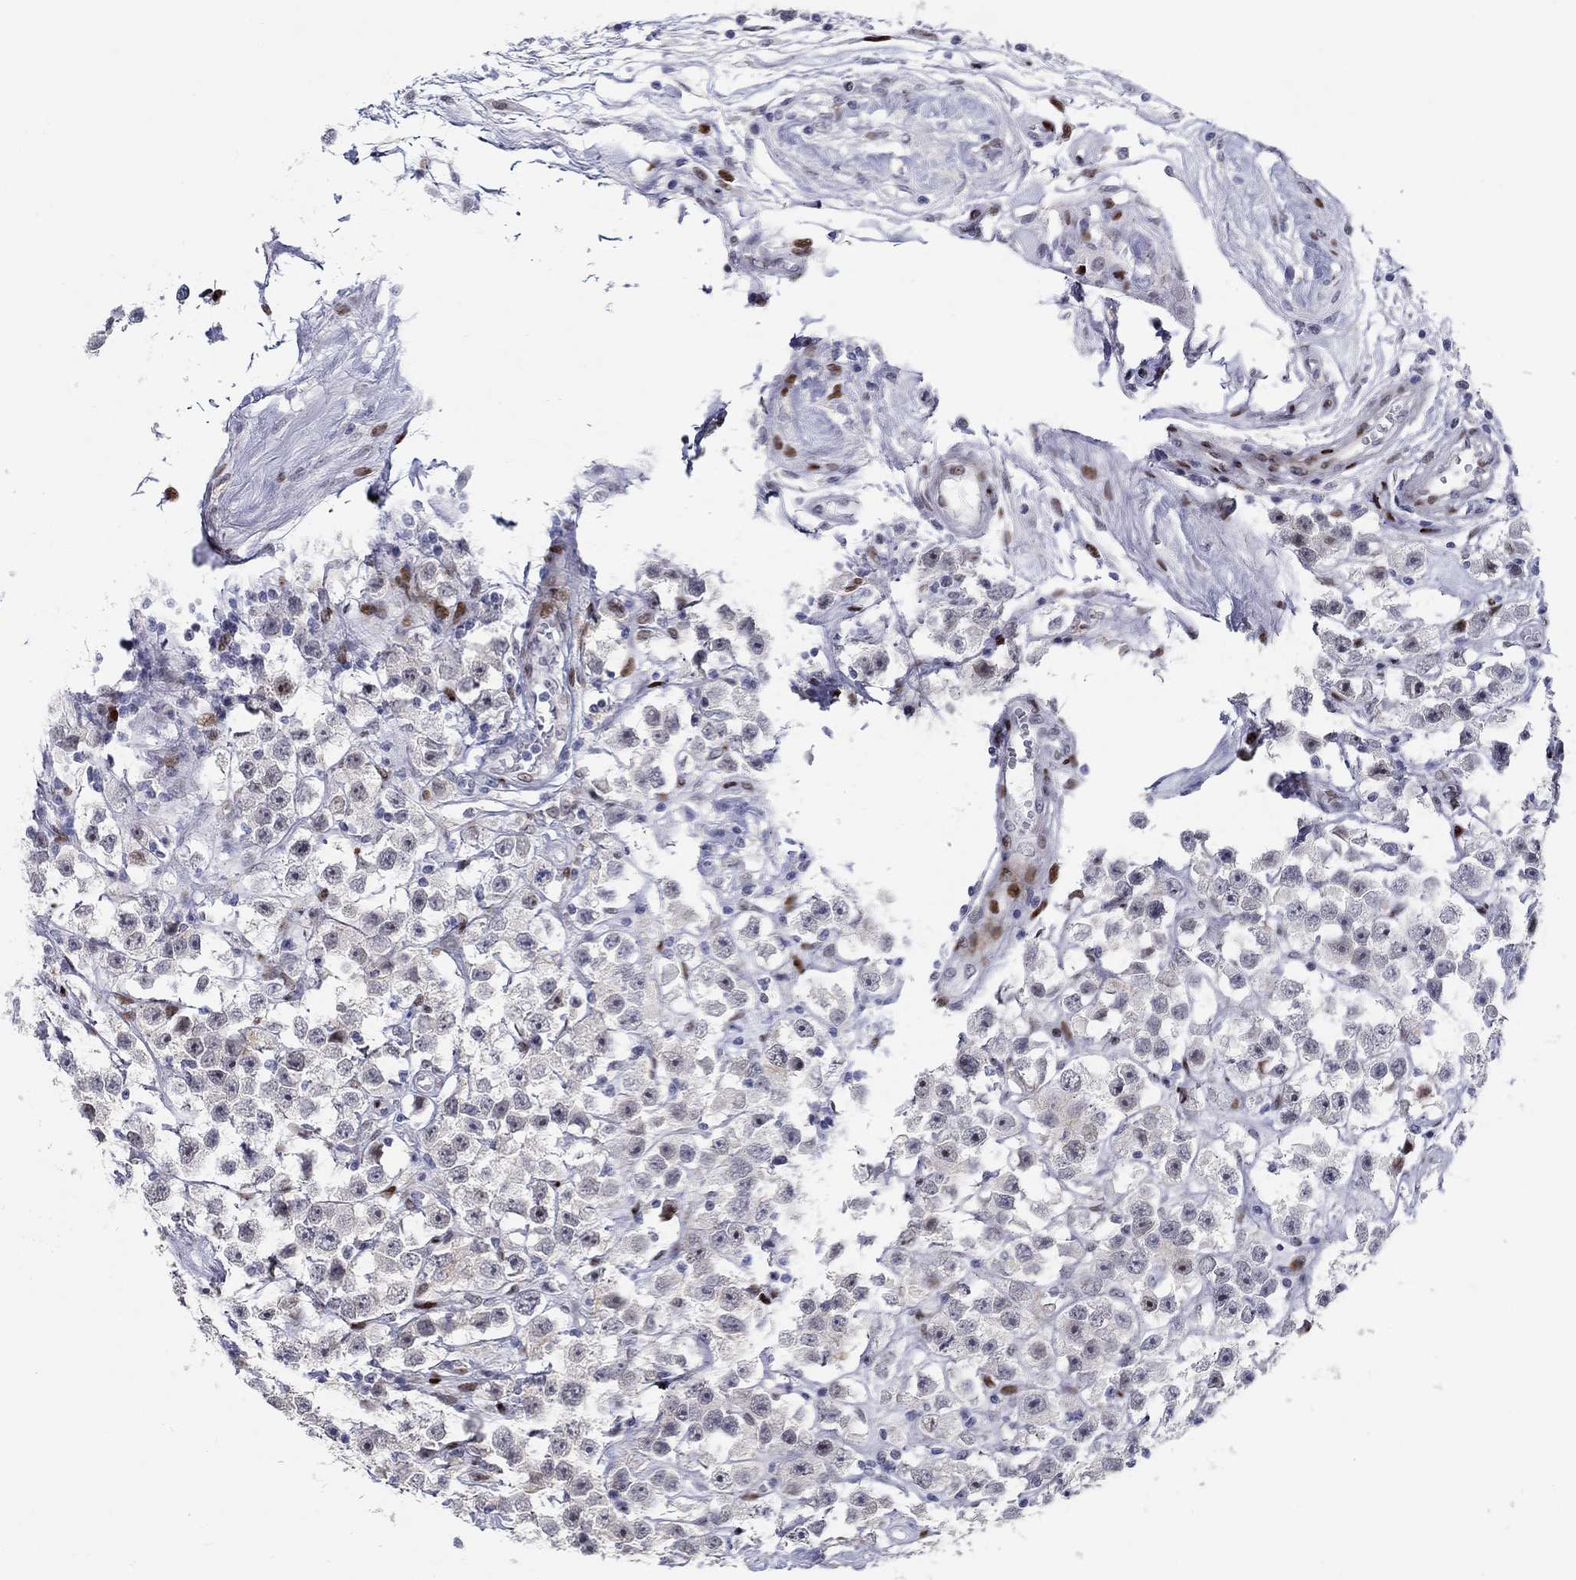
{"staining": {"intensity": "moderate", "quantity": "<25%", "location": "nuclear"}, "tissue": "testis cancer", "cell_type": "Tumor cells", "image_type": "cancer", "snomed": [{"axis": "morphology", "description": "Seminoma, NOS"}, {"axis": "topography", "description": "Testis"}], "caption": "IHC photomicrograph of neoplastic tissue: human testis cancer stained using IHC displays low levels of moderate protein expression localized specifically in the nuclear of tumor cells, appearing as a nuclear brown color.", "gene": "RAPGEF5", "patient": {"sex": "male", "age": 45}}